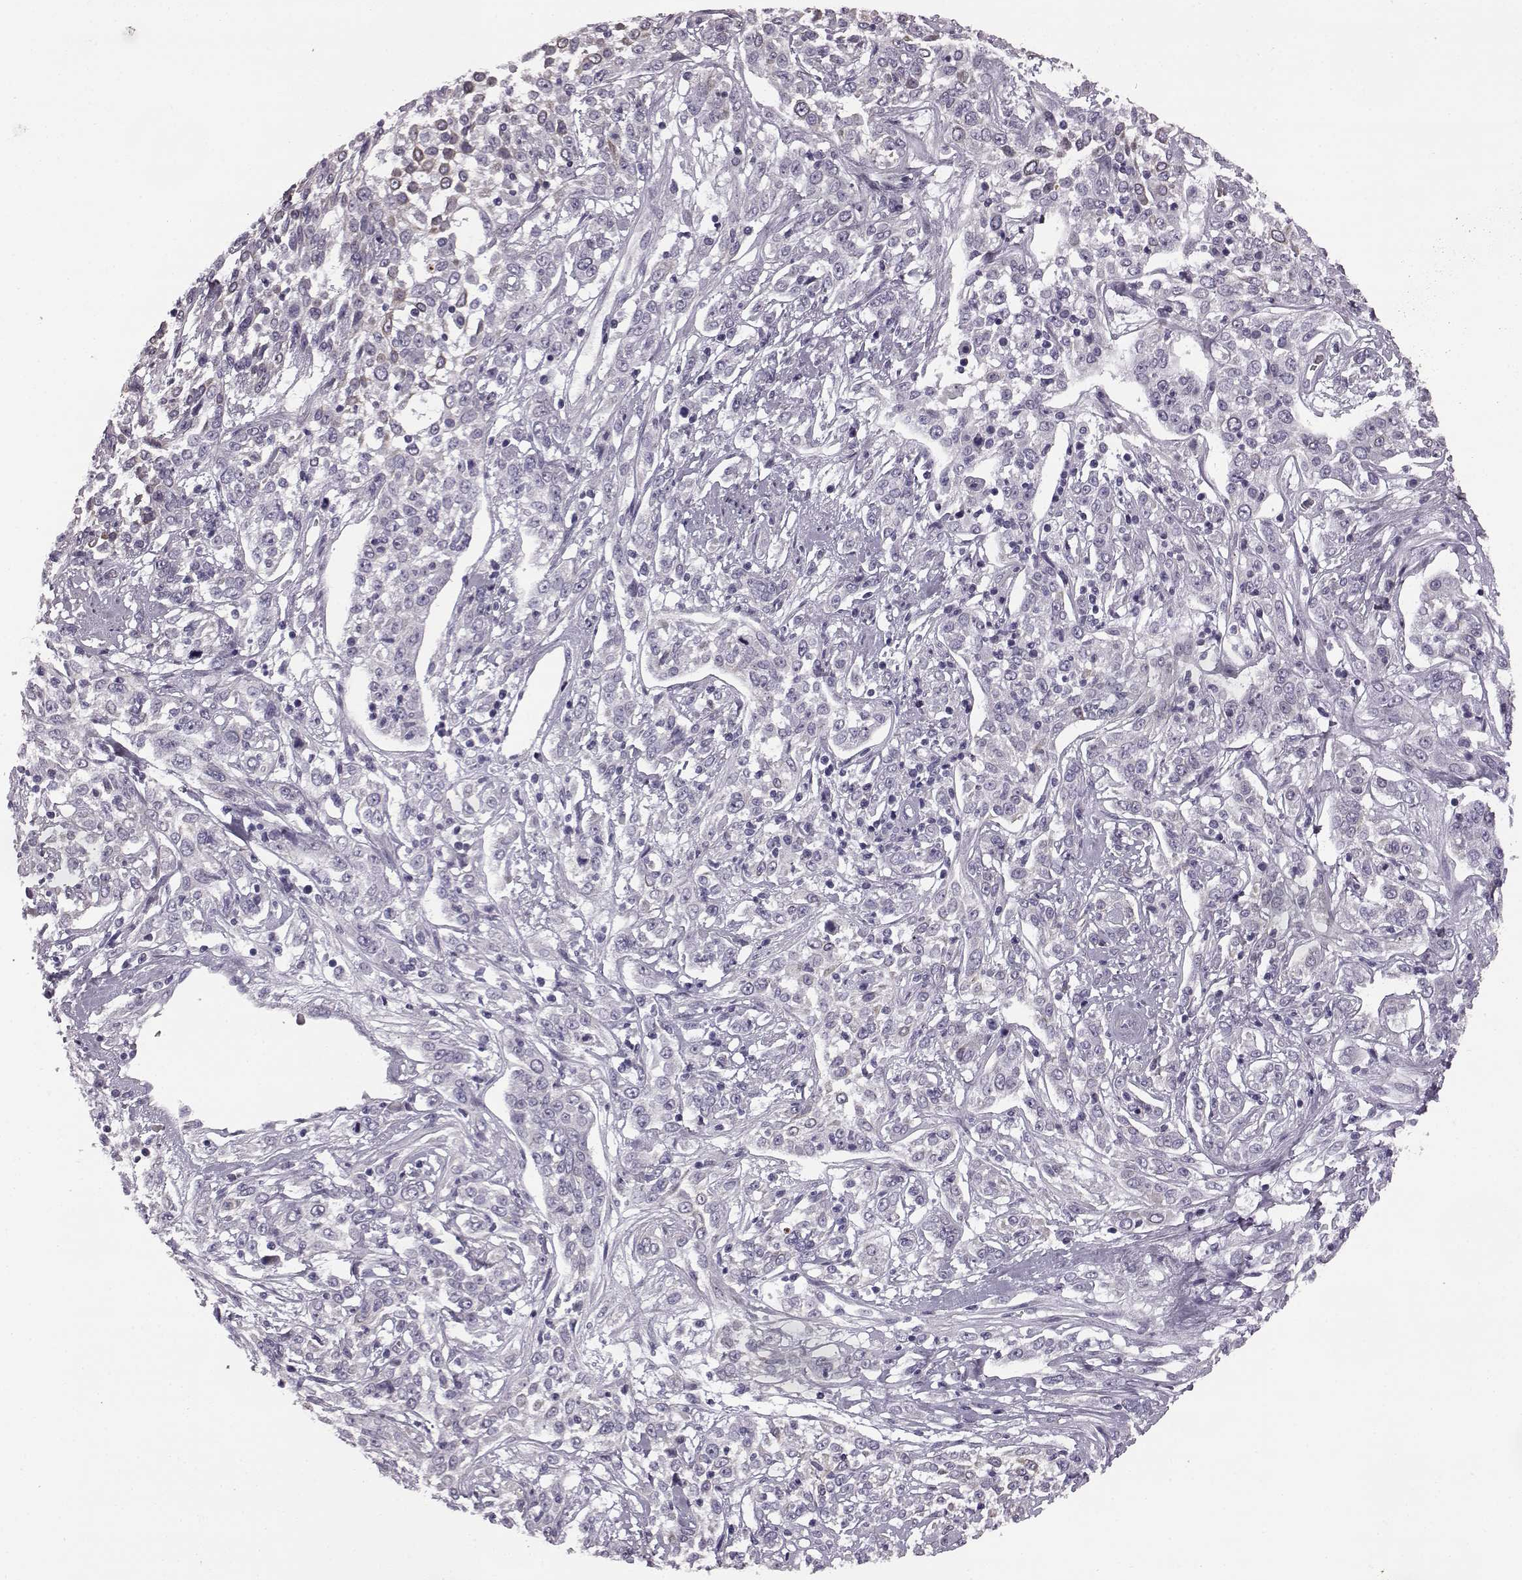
{"staining": {"intensity": "negative", "quantity": "none", "location": "none"}, "tissue": "cervical cancer", "cell_type": "Tumor cells", "image_type": "cancer", "snomed": [{"axis": "morphology", "description": "Adenocarcinoma, NOS"}, {"axis": "topography", "description": "Cervix"}], "caption": "The photomicrograph displays no staining of tumor cells in cervical adenocarcinoma.", "gene": "ODAD4", "patient": {"sex": "female", "age": 40}}